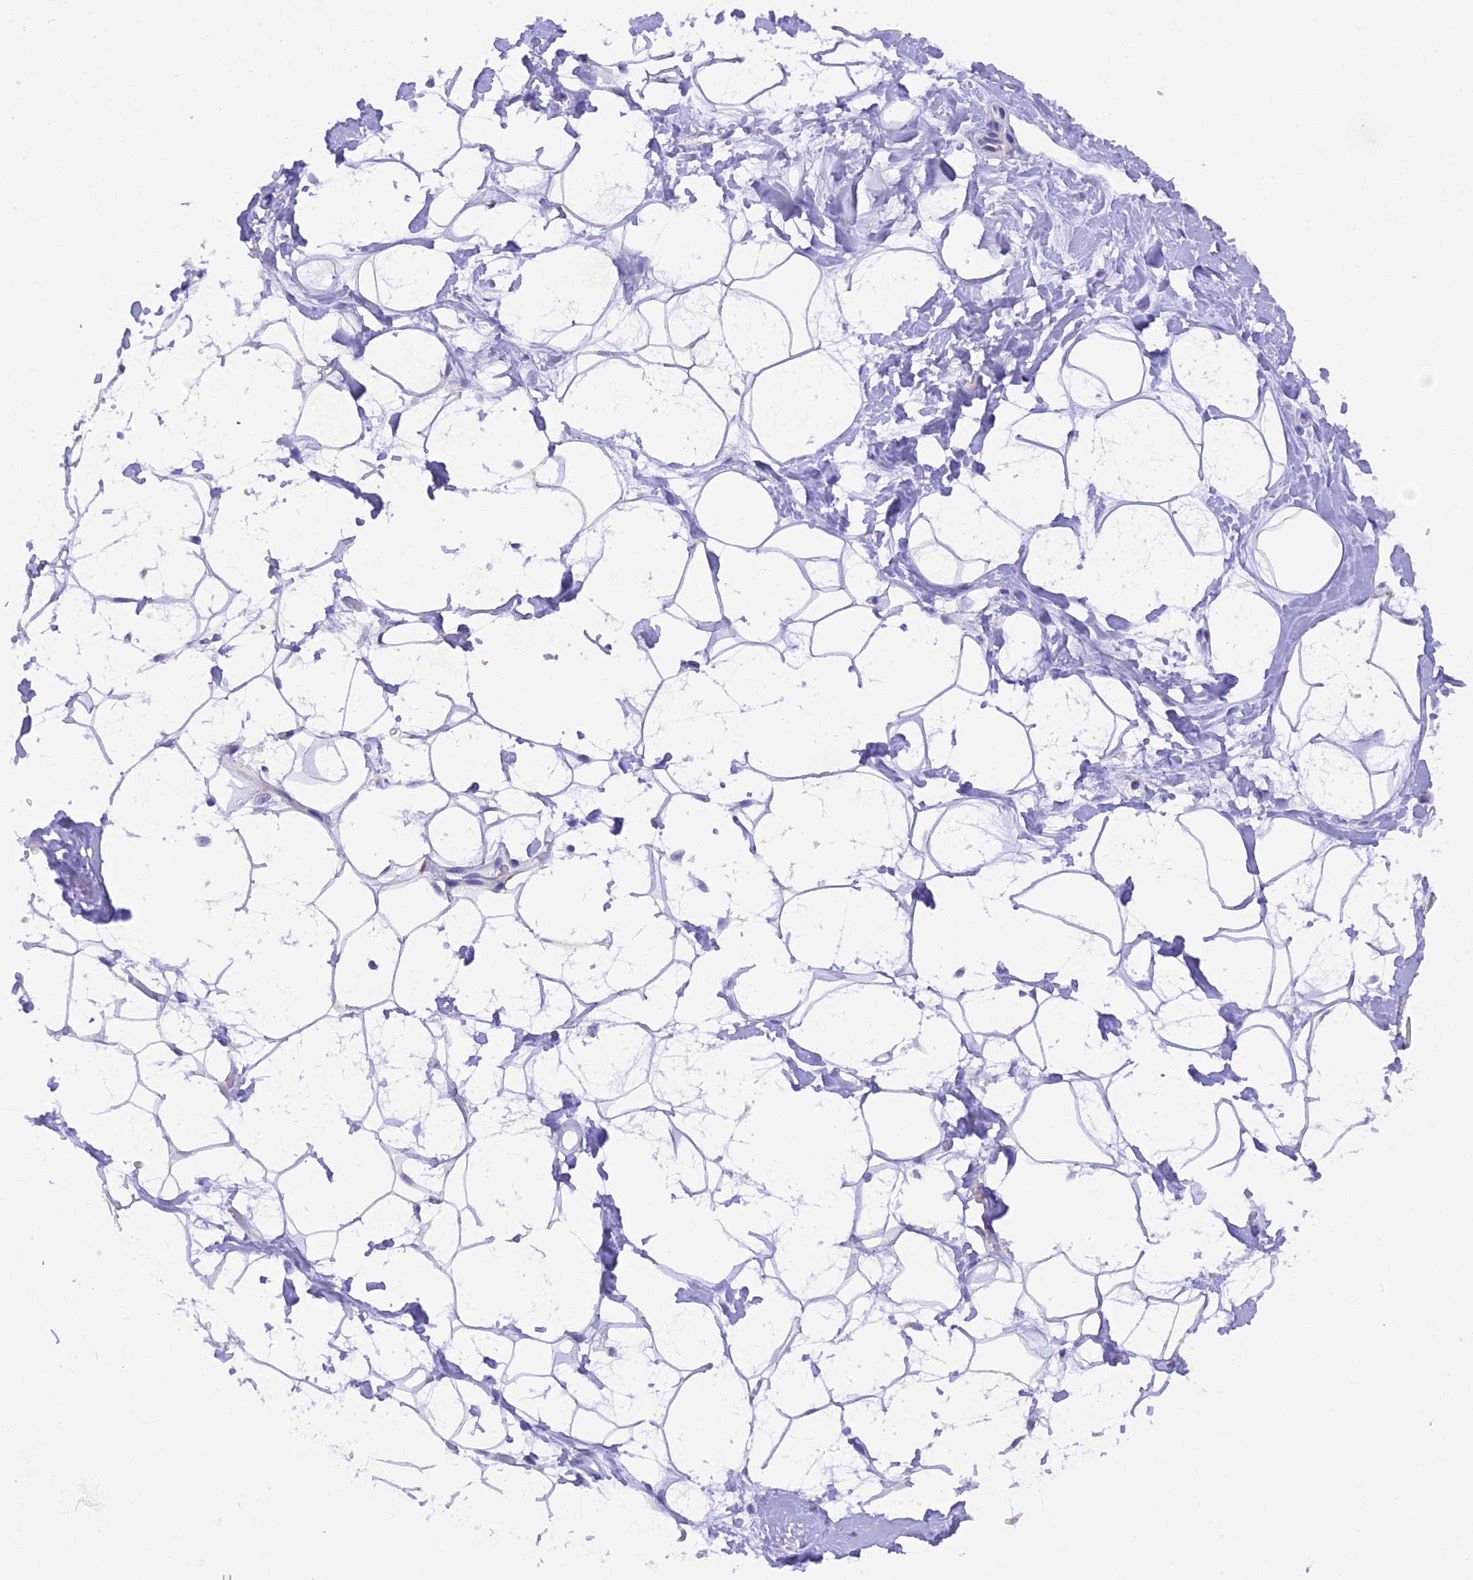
{"staining": {"intensity": "negative", "quantity": "none", "location": "none"}, "tissue": "adipose tissue", "cell_type": "Adipocytes", "image_type": "normal", "snomed": [{"axis": "morphology", "description": "Normal tissue, NOS"}, {"axis": "topography", "description": "Breast"}], "caption": "Adipocytes show no significant positivity in normal adipose tissue. (Stains: DAB (3,3'-diaminobenzidine) immunohistochemistry (IHC) with hematoxylin counter stain, Microscopy: brightfield microscopy at high magnification).", "gene": "TRIM3", "patient": {"sex": "female", "age": 26}}